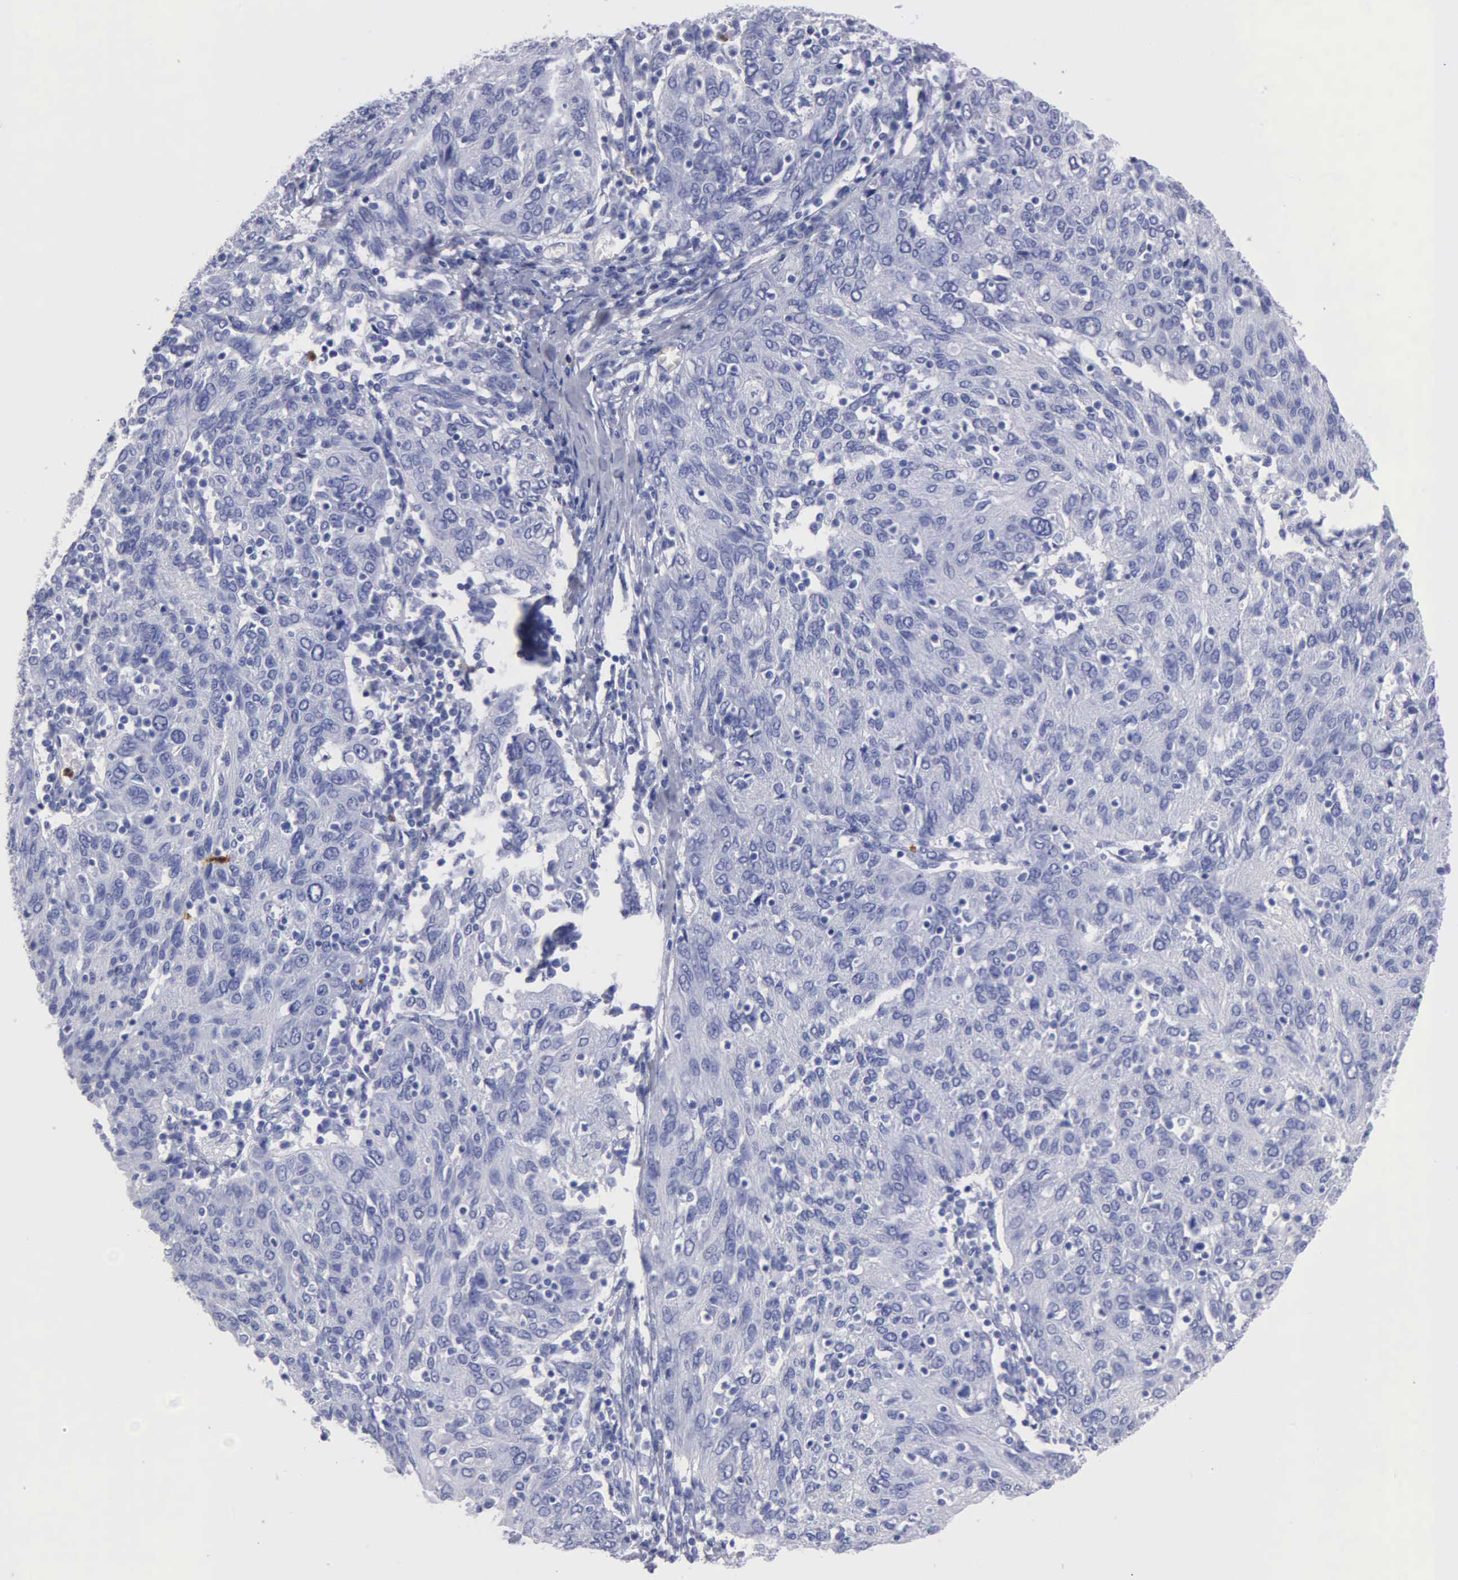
{"staining": {"intensity": "negative", "quantity": "none", "location": "none"}, "tissue": "ovarian cancer", "cell_type": "Tumor cells", "image_type": "cancer", "snomed": [{"axis": "morphology", "description": "Carcinoma, endometroid"}, {"axis": "topography", "description": "Ovary"}], "caption": "DAB (3,3'-diaminobenzidine) immunohistochemical staining of human endometroid carcinoma (ovarian) shows no significant staining in tumor cells. The staining is performed using DAB (3,3'-diaminobenzidine) brown chromogen with nuclei counter-stained in using hematoxylin.", "gene": "CTSG", "patient": {"sex": "female", "age": 50}}